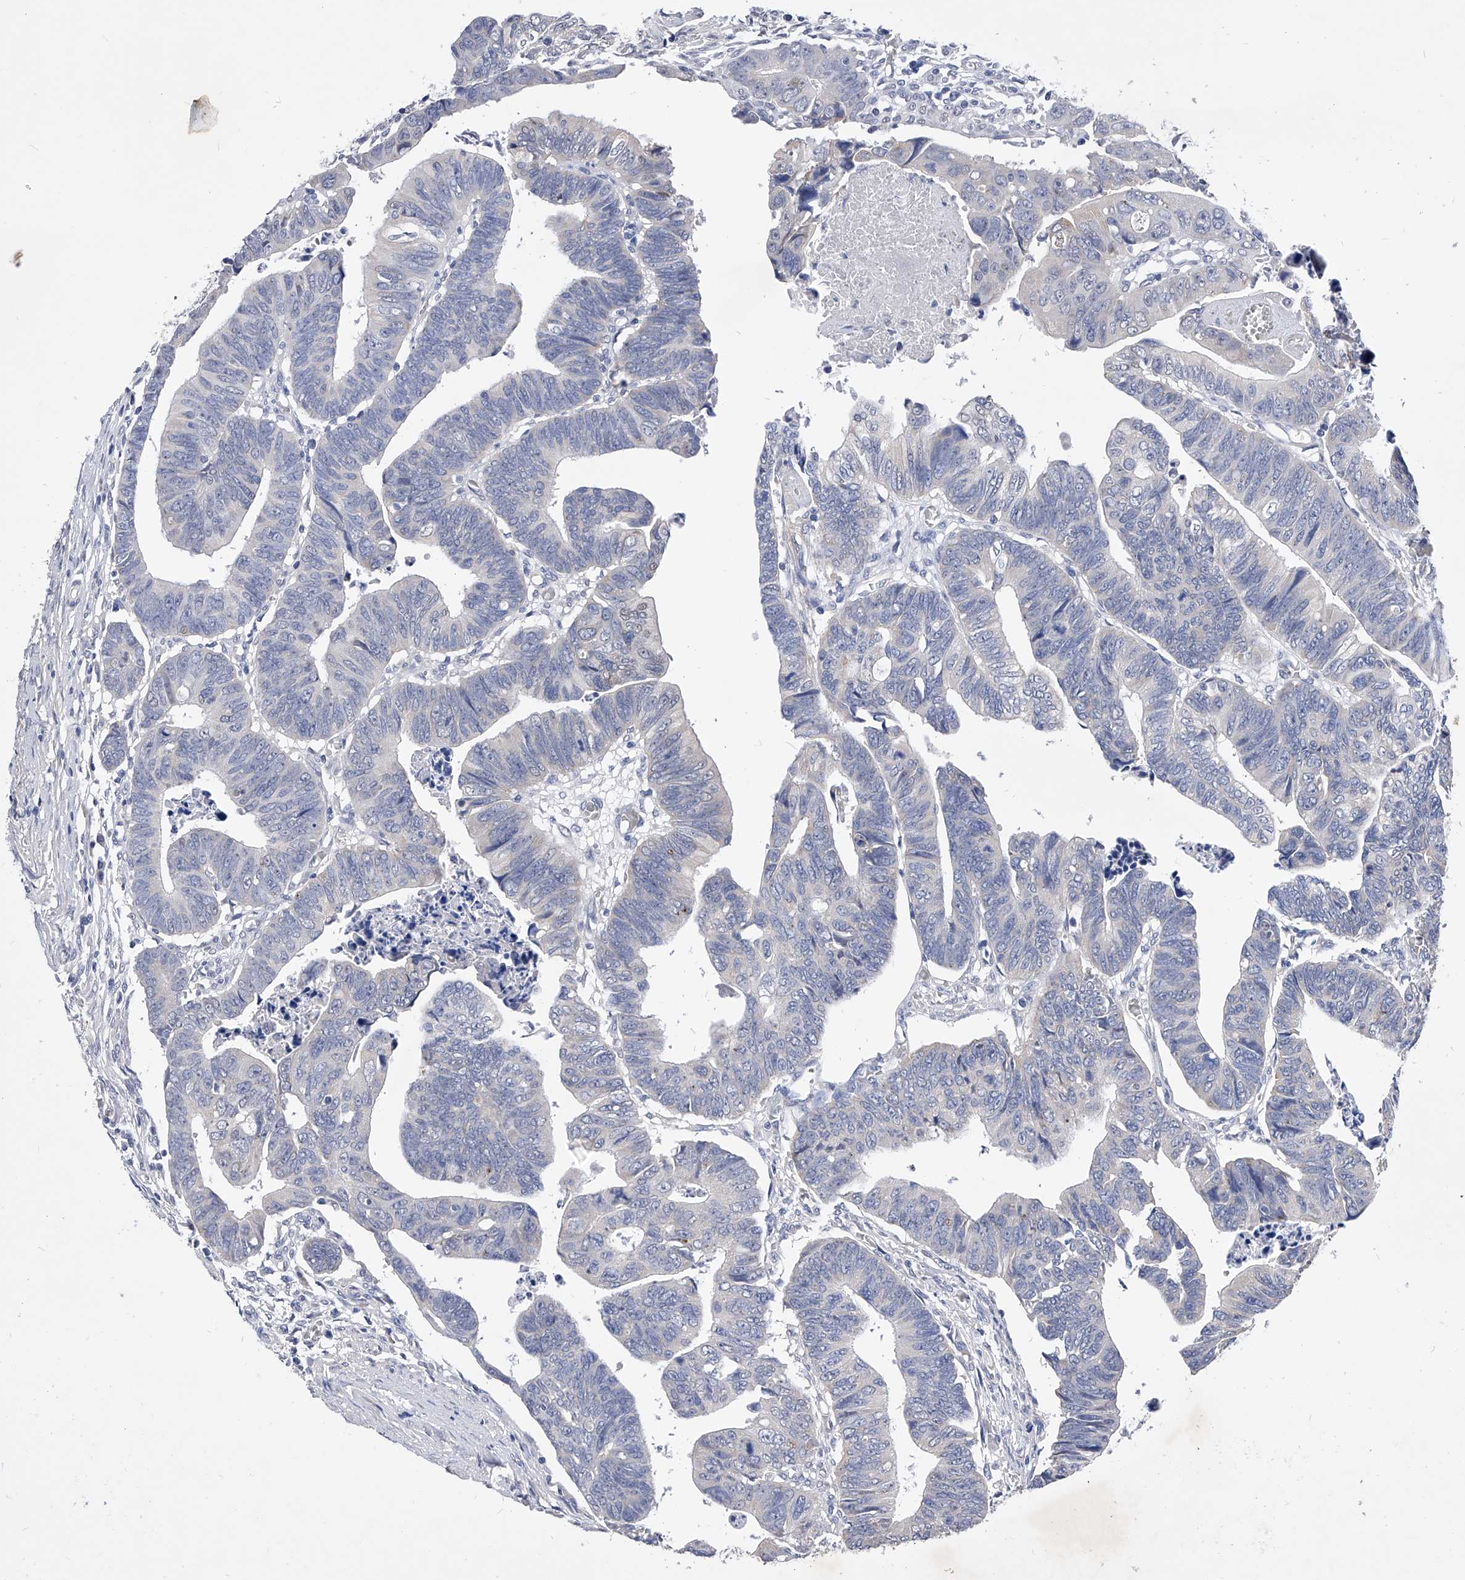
{"staining": {"intensity": "negative", "quantity": "none", "location": "none"}, "tissue": "colorectal cancer", "cell_type": "Tumor cells", "image_type": "cancer", "snomed": [{"axis": "morphology", "description": "Adenocarcinoma, NOS"}, {"axis": "topography", "description": "Rectum"}], "caption": "High power microscopy micrograph of an IHC photomicrograph of adenocarcinoma (colorectal), revealing no significant staining in tumor cells.", "gene": "ZNF529", "patient": {"sex": "female", "age": 65}}